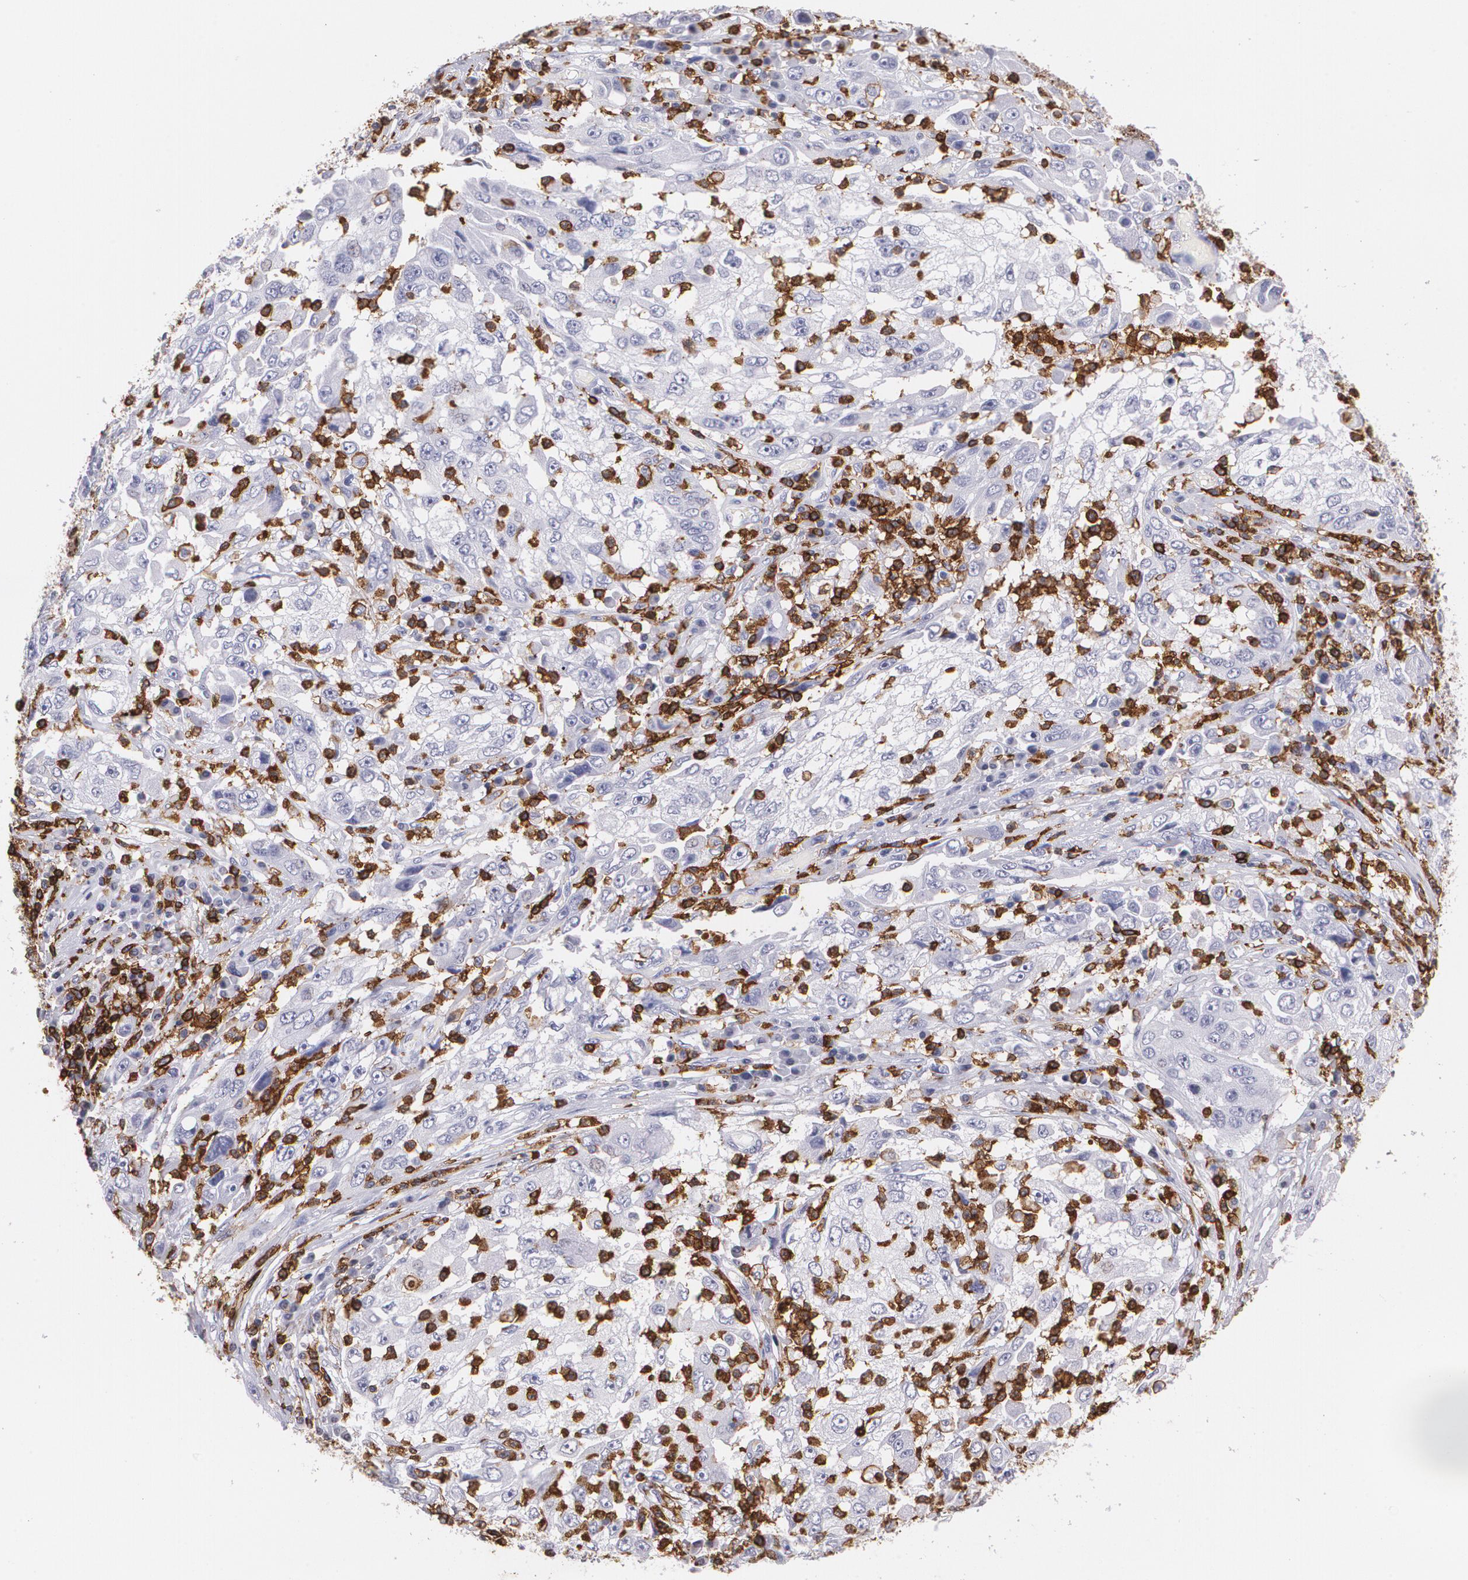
{"staining": {"intensity": "negative", "quantity": "none", "location": "none"}, "tissue": "cervical cancer", "cell_type": "Tumor cells", "image_type": "cancer", "snomed": [{"axis": "morphology", "description": "Squamous cell carcinoma, NOS"}, {"axis": "topography", "description": "Cervix"}], "caption": "Immunohistochemistry (IHC) histopathology image of neoplastic tissue: human cervical squamous cell carcinoma stained with DAB reveals no significant protein positivity in tumor cells.", "gene": "PTPRC", "patient": {"sex": "female", "age": 36}}